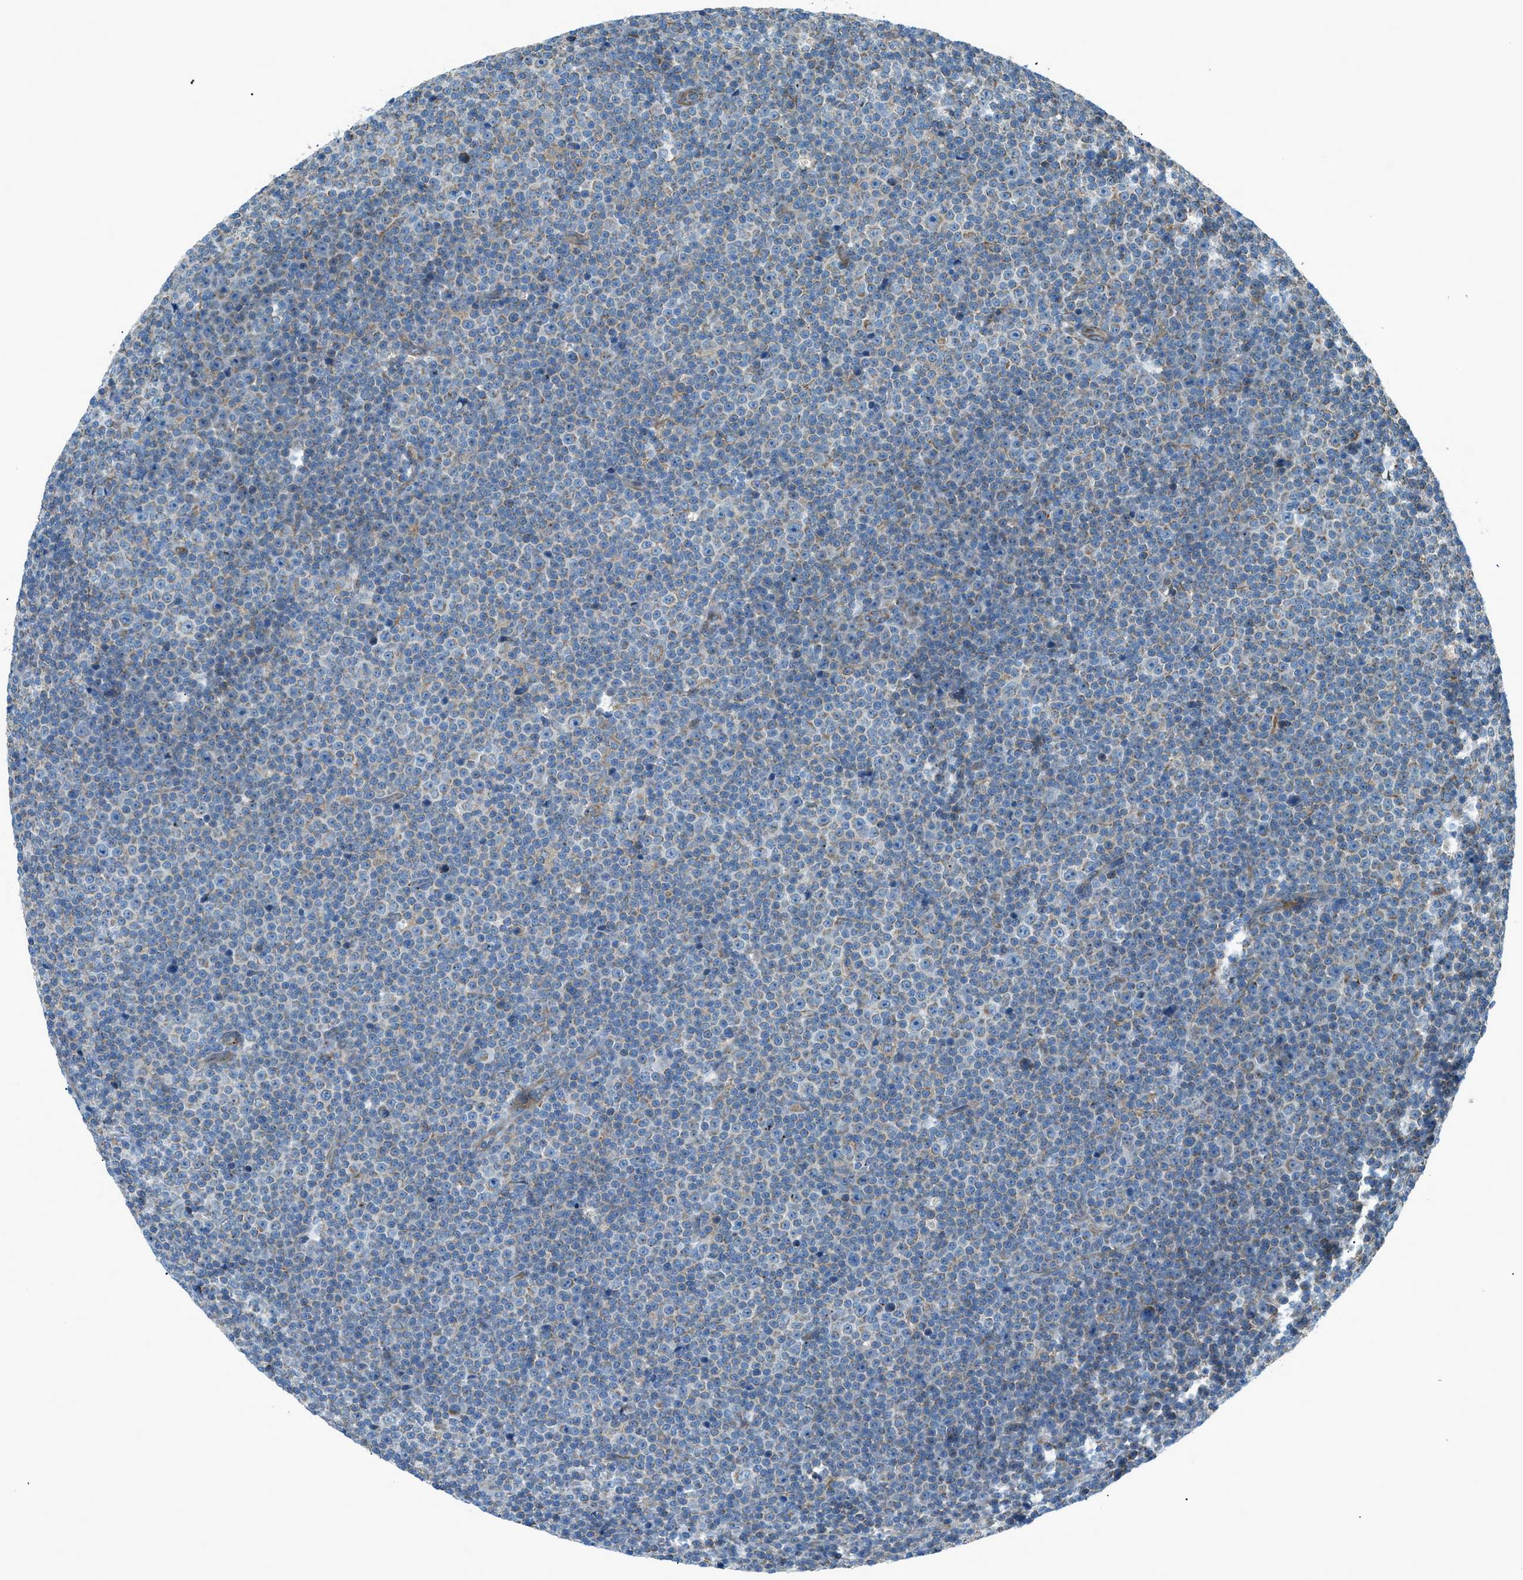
{"staining": {"intensity": "weak", "quantity": "<25%", "location": "cytoplasmic/membranous"}, "tissue": "lymphoma", "cell_type": "Tumor cells", "image_type": "cancer", "snomed": [{"axis": "morphology", "description": "Malignant lymphoma, non-Hodgkin's type, Low grade"}, {"axis": "topography", "description": "Lymph node"}], "caption": "There is no significant expression in tumor cells of low-grade malignant lymphoma, non-Hodgkin's type.", "gene": "PIGG", "patient": {"sex": "female", "age": 67}}